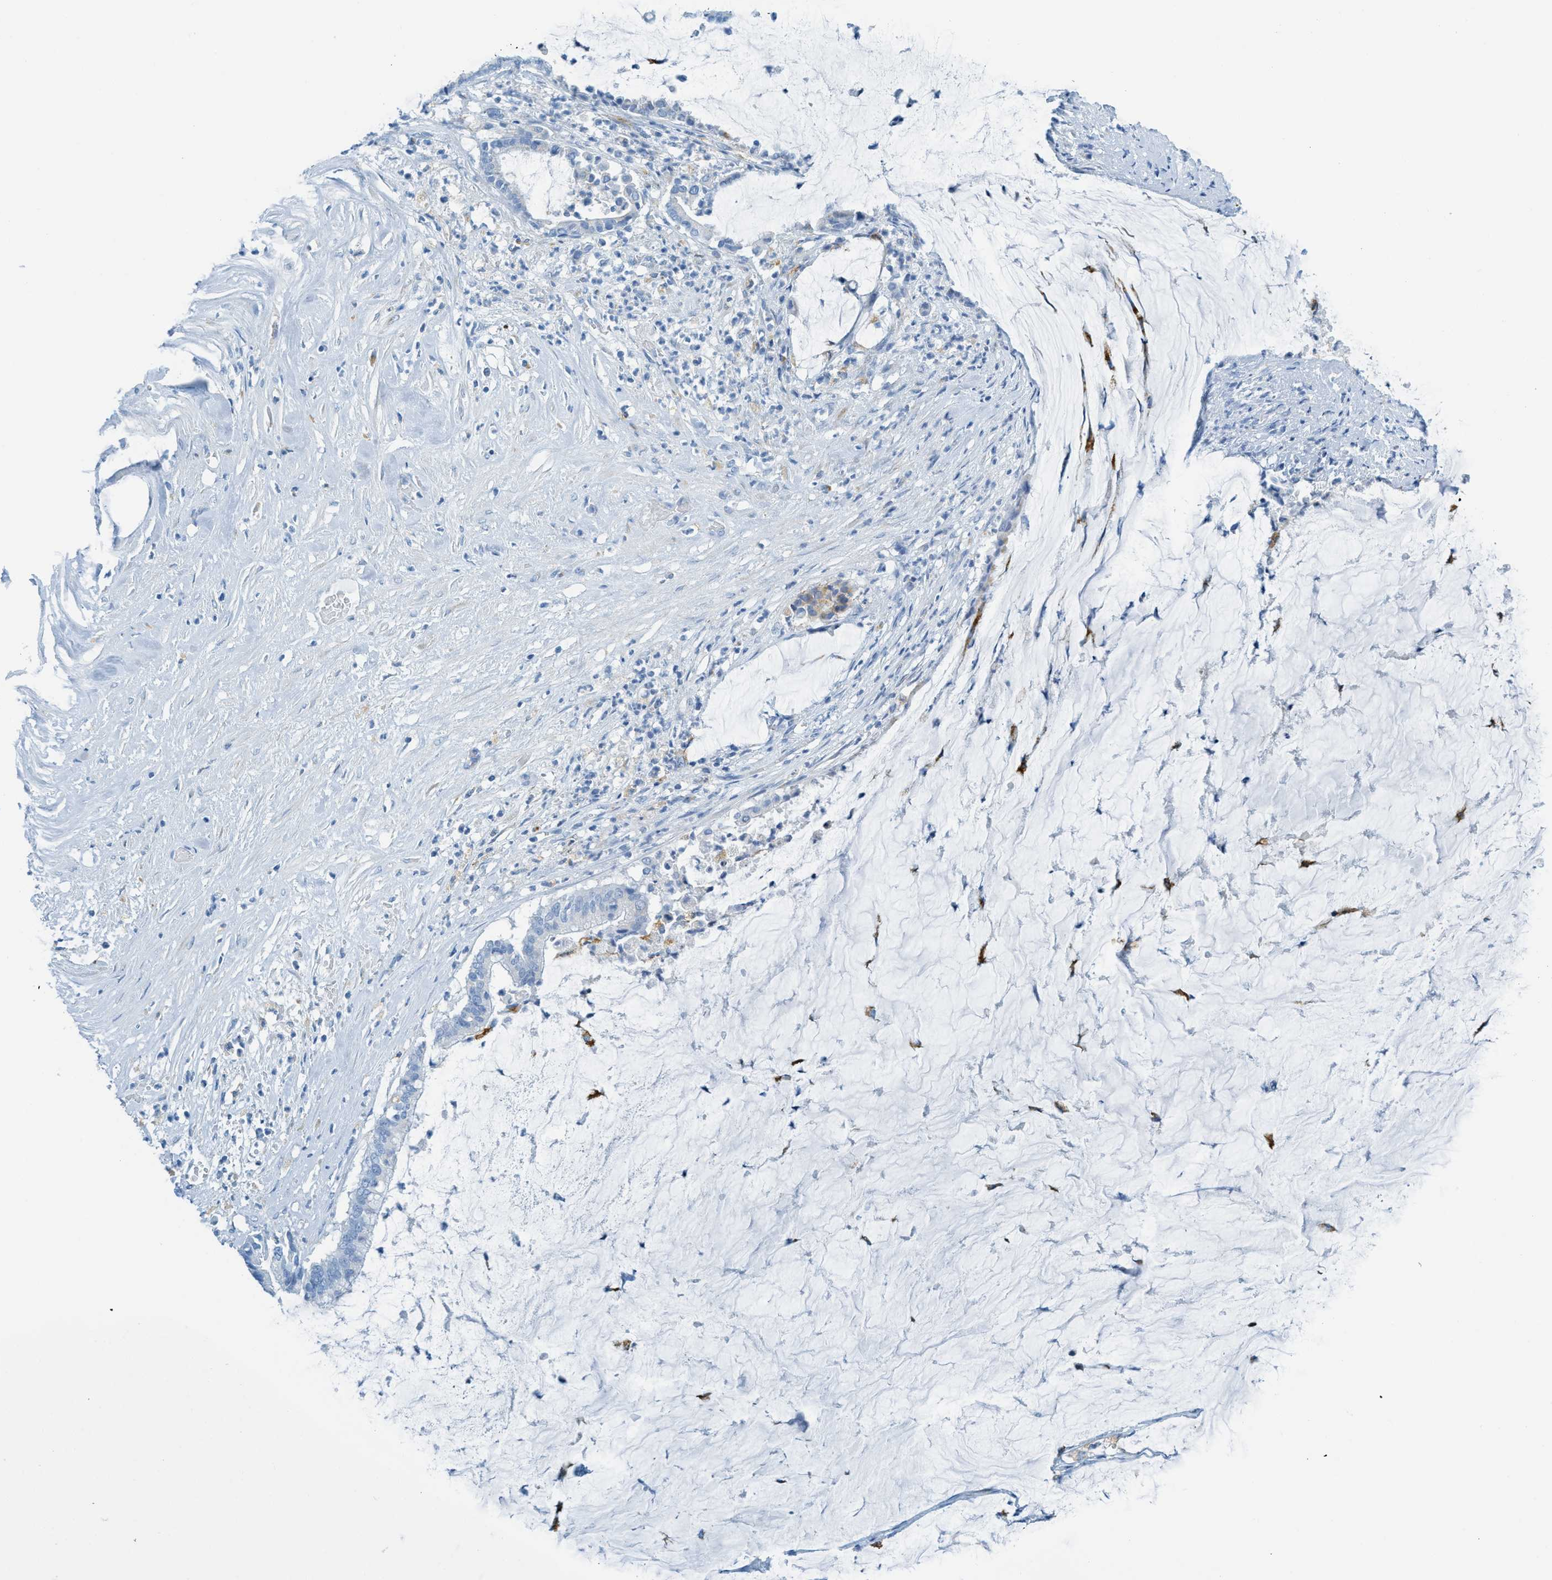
{"staining": {"intensity": "negative", "quantity": "none", "location": "none"}, "tissue": "pancreatic cancer", "cell_type": "Tumor cells", "image_type": "cancer", "snomed": [{"axis": "morphology", "description": "Adenocarcinoma, NOS"}, {"axis": "topography", "description": "Pancreas"}], "caption": "This is an IHC histopathology image of human pancreatic adenocarcinoma. There is no positivity in tumor cells.", "gene": "C21orf62", "patient": {"sex": "male", "age": 41}}